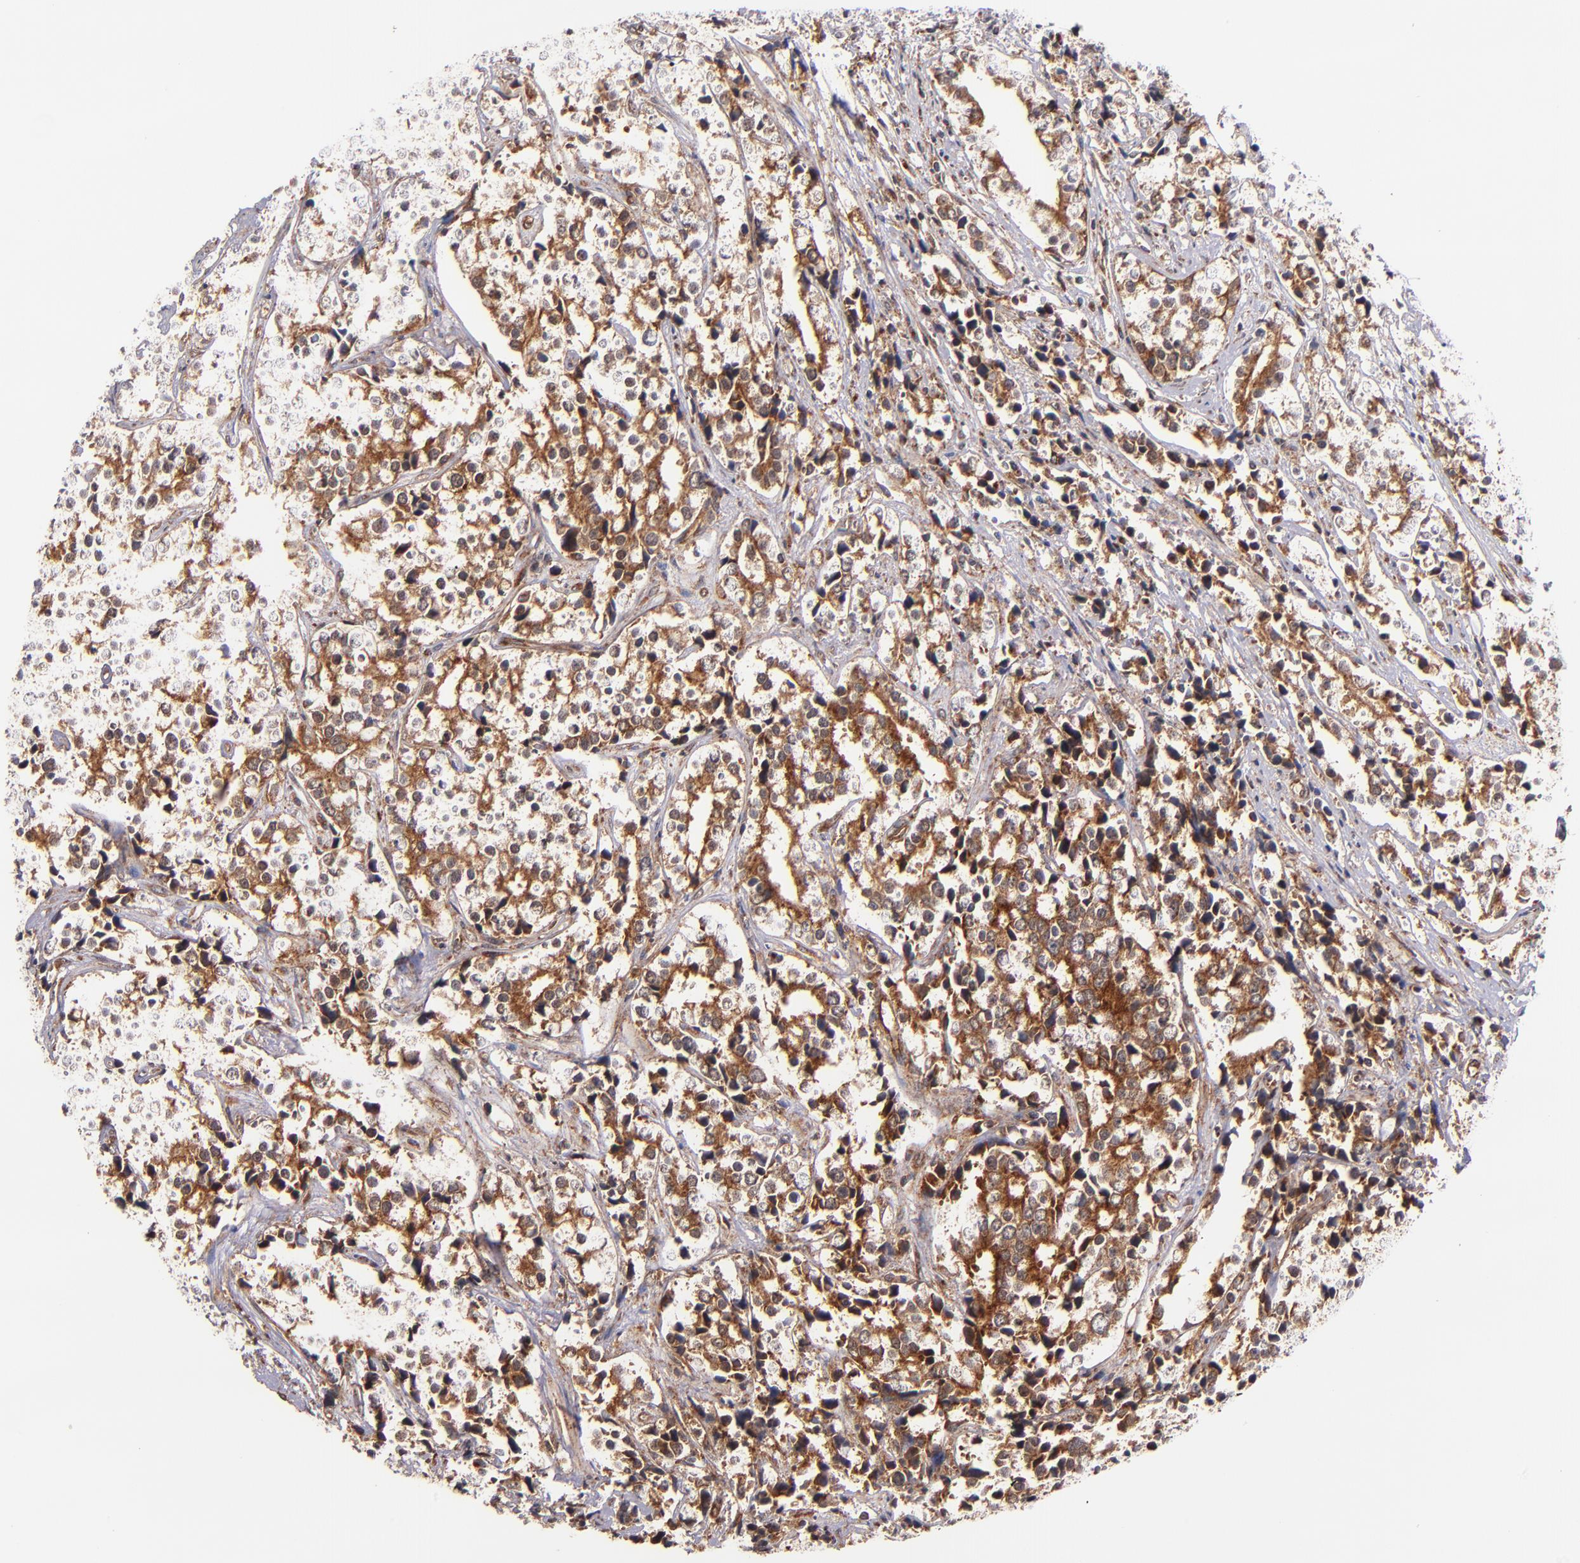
{"staining": {"intensity": "strong", "quantity": ">75%", "location": "cytoplasmic/membranous"}, "tissue": "prostate cancer", "cell_type": "Tumor cells", "image_type": "cancer", "snomed": [{"axis": "morphology", "description": "Adenocarcinoma, High grade"}, {"axis": "topography", "description": "Prostate"}], "caption": "Immunohistochemistry of prostate adenocarcinoma (high-grade) reveals high levels of strong cytoplasmic/membranous staining in about >75% of tumor cells.", "gene": "STX8", "patient": {"sex": "male", "age": 71}}